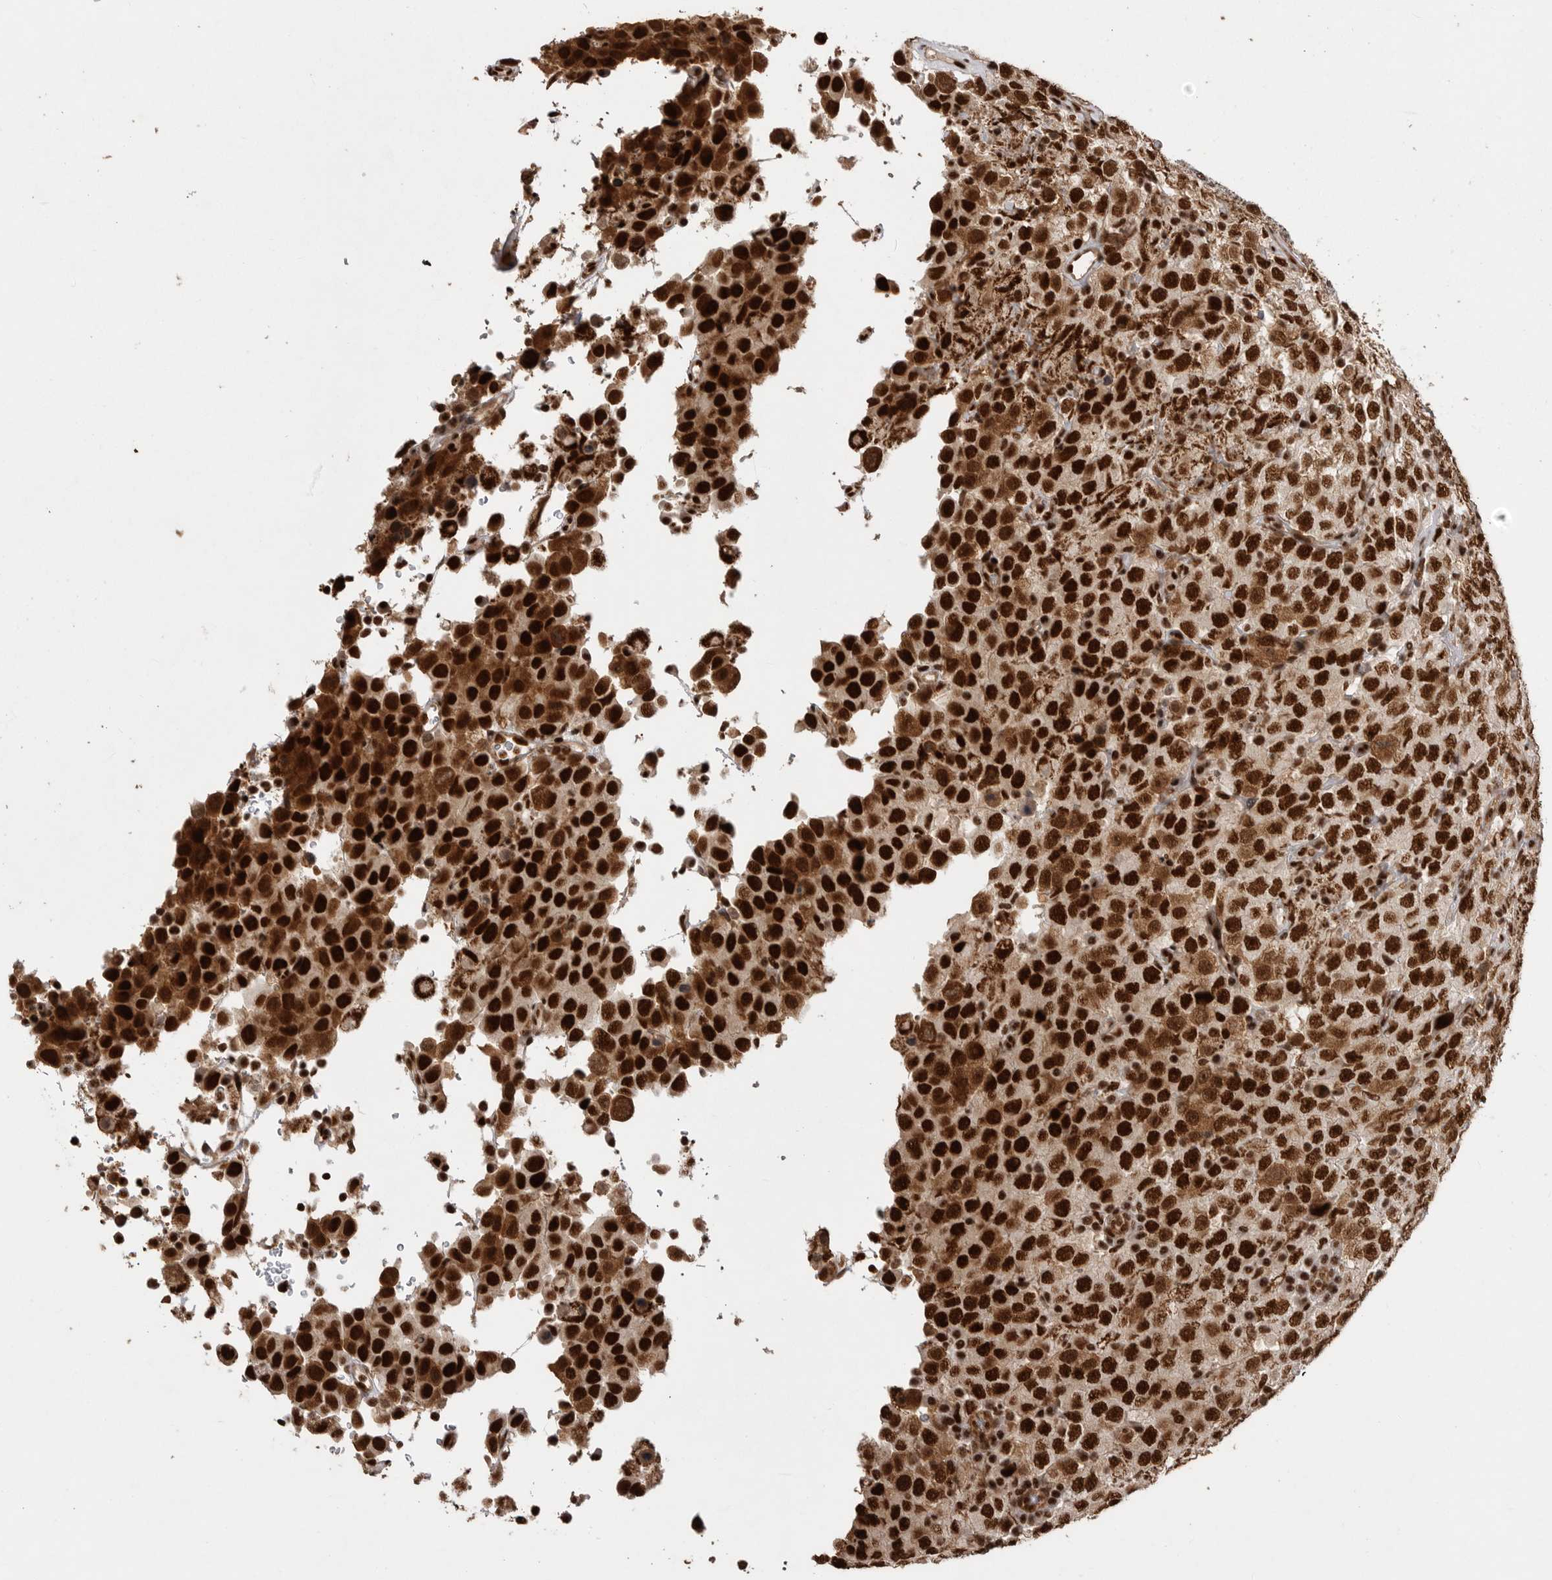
{"staining": {"intensity": "strong", "quantity": ">75%", "location": "nuclear"}, "tissue": "testis cancer", "cell_type": "Tumor cells", "image_type": "cancer", "snomed": [{"axis": "morphology", "description": "Seminoma, NOS"}, {"axis": "topography", "description": "Testis"}], "caption": "Human seminoma (testis) stained for a protein (brown) exhibits strong nuclear positive staining in about >75% of tumor cells.", "gene": "PPP1R8", "patient": {"sex": "male", "age": 41}}